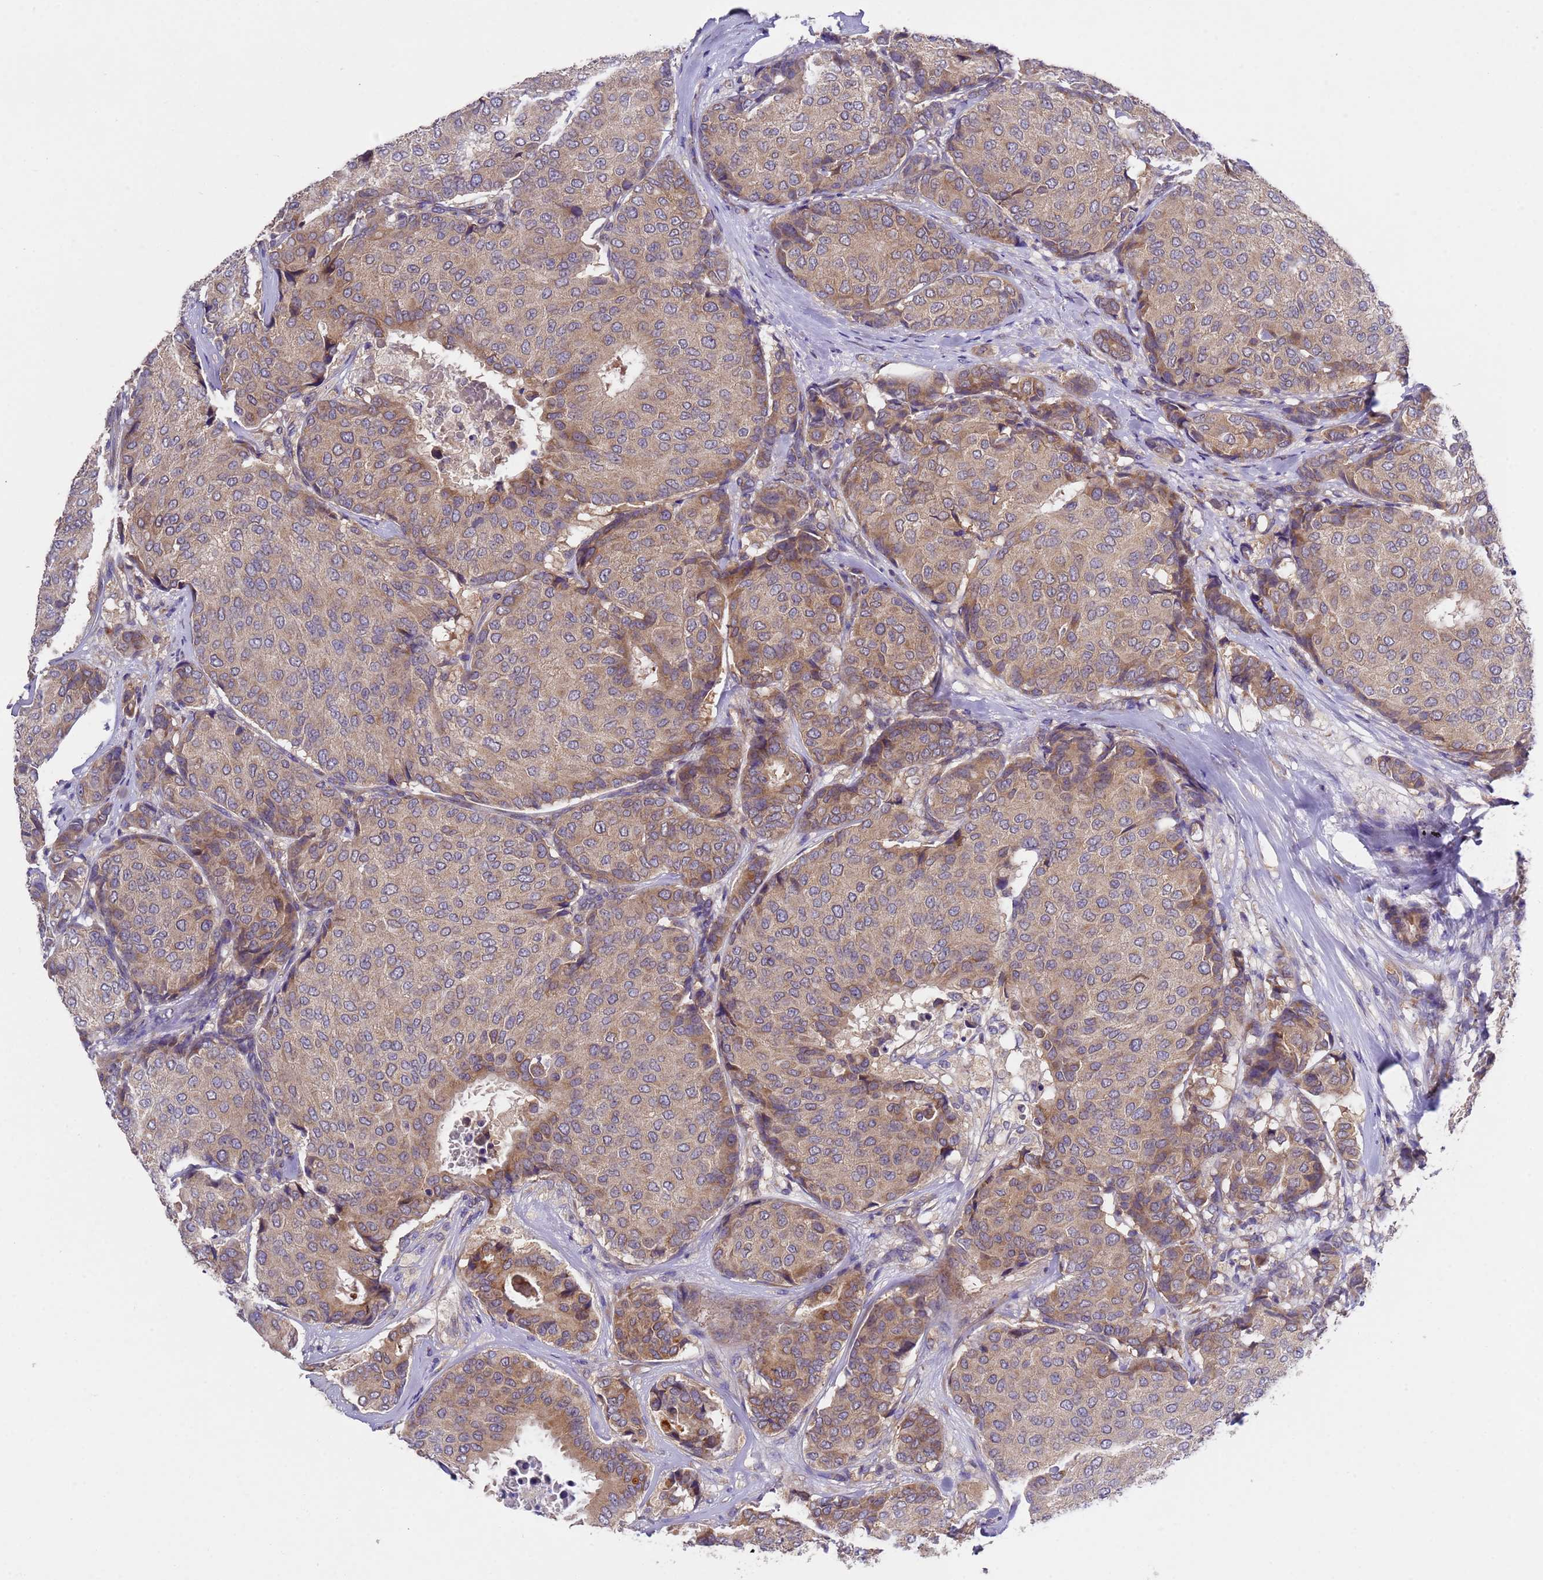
{"staining": {"intensity": "moderate", "quantity": ">75%", "location": "cytoplasmic/membranous"}, "tissue": "breast cancer", "cell_type": "Tumor cells", "image_type": "cancer", "snomed": [{"axis": "morphology", "description": "Duct carcinoma"}, {"axis": "topography", "description": "Breast"}], "caption": "Immunohistochemical staining of breast cancer (infiltrating ductal carcinoma) demonstrates moderate cytoplasmic/membranous protein positivity in approximately >75% of tumor cells. Using DAB (3,3'-diaminobenzidine) (brown) and hematoxylin (blue) stains, captured at high magnification using brightfield microscopy.", "gene": "DCAF12L2", "patient": {"sex": "female", "age": 75}}